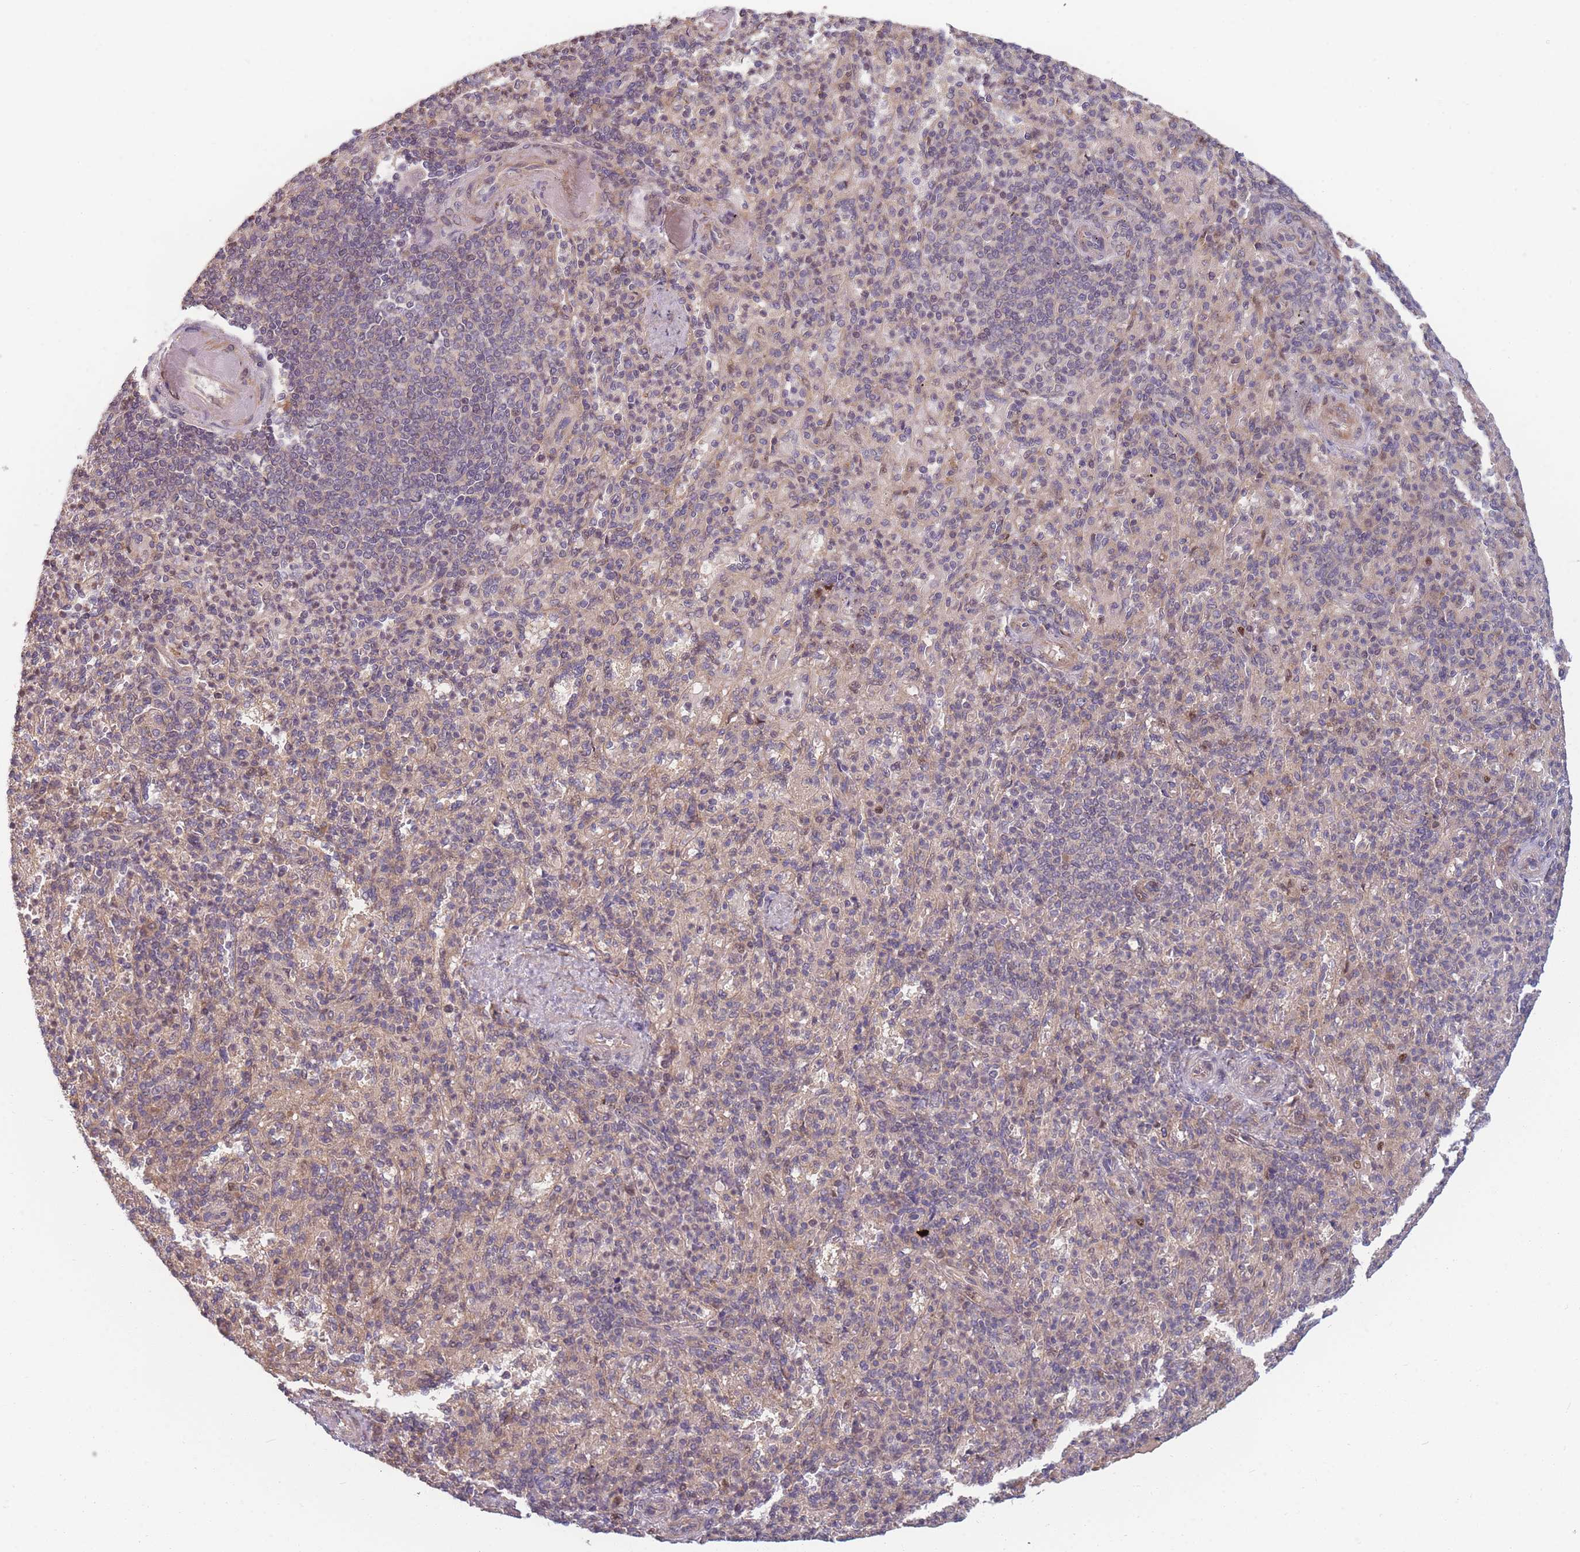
{"staining": {"intensity": "weak", "quantity": "<25%", "location": "cytoplasmic/membranous"}, "tissue": "spleen", "cell_type": "Cells in red pulp", "image_type": "normal", "snomed": [{"axis": "morphology", "description": "Normal tissue, NOS"}, {"axis": "topography", "description": "Spleen"}], "caption": "A photomicrograph of spleen stained for a protein shows no brown staining in cells in red pulp. (DAB (3,3'-diaminobenzidine) IHC visualized using brightfield microscopy, high magnification).", "gene": "FAM153A", "patient": {"sex": "female", "age": 74}}